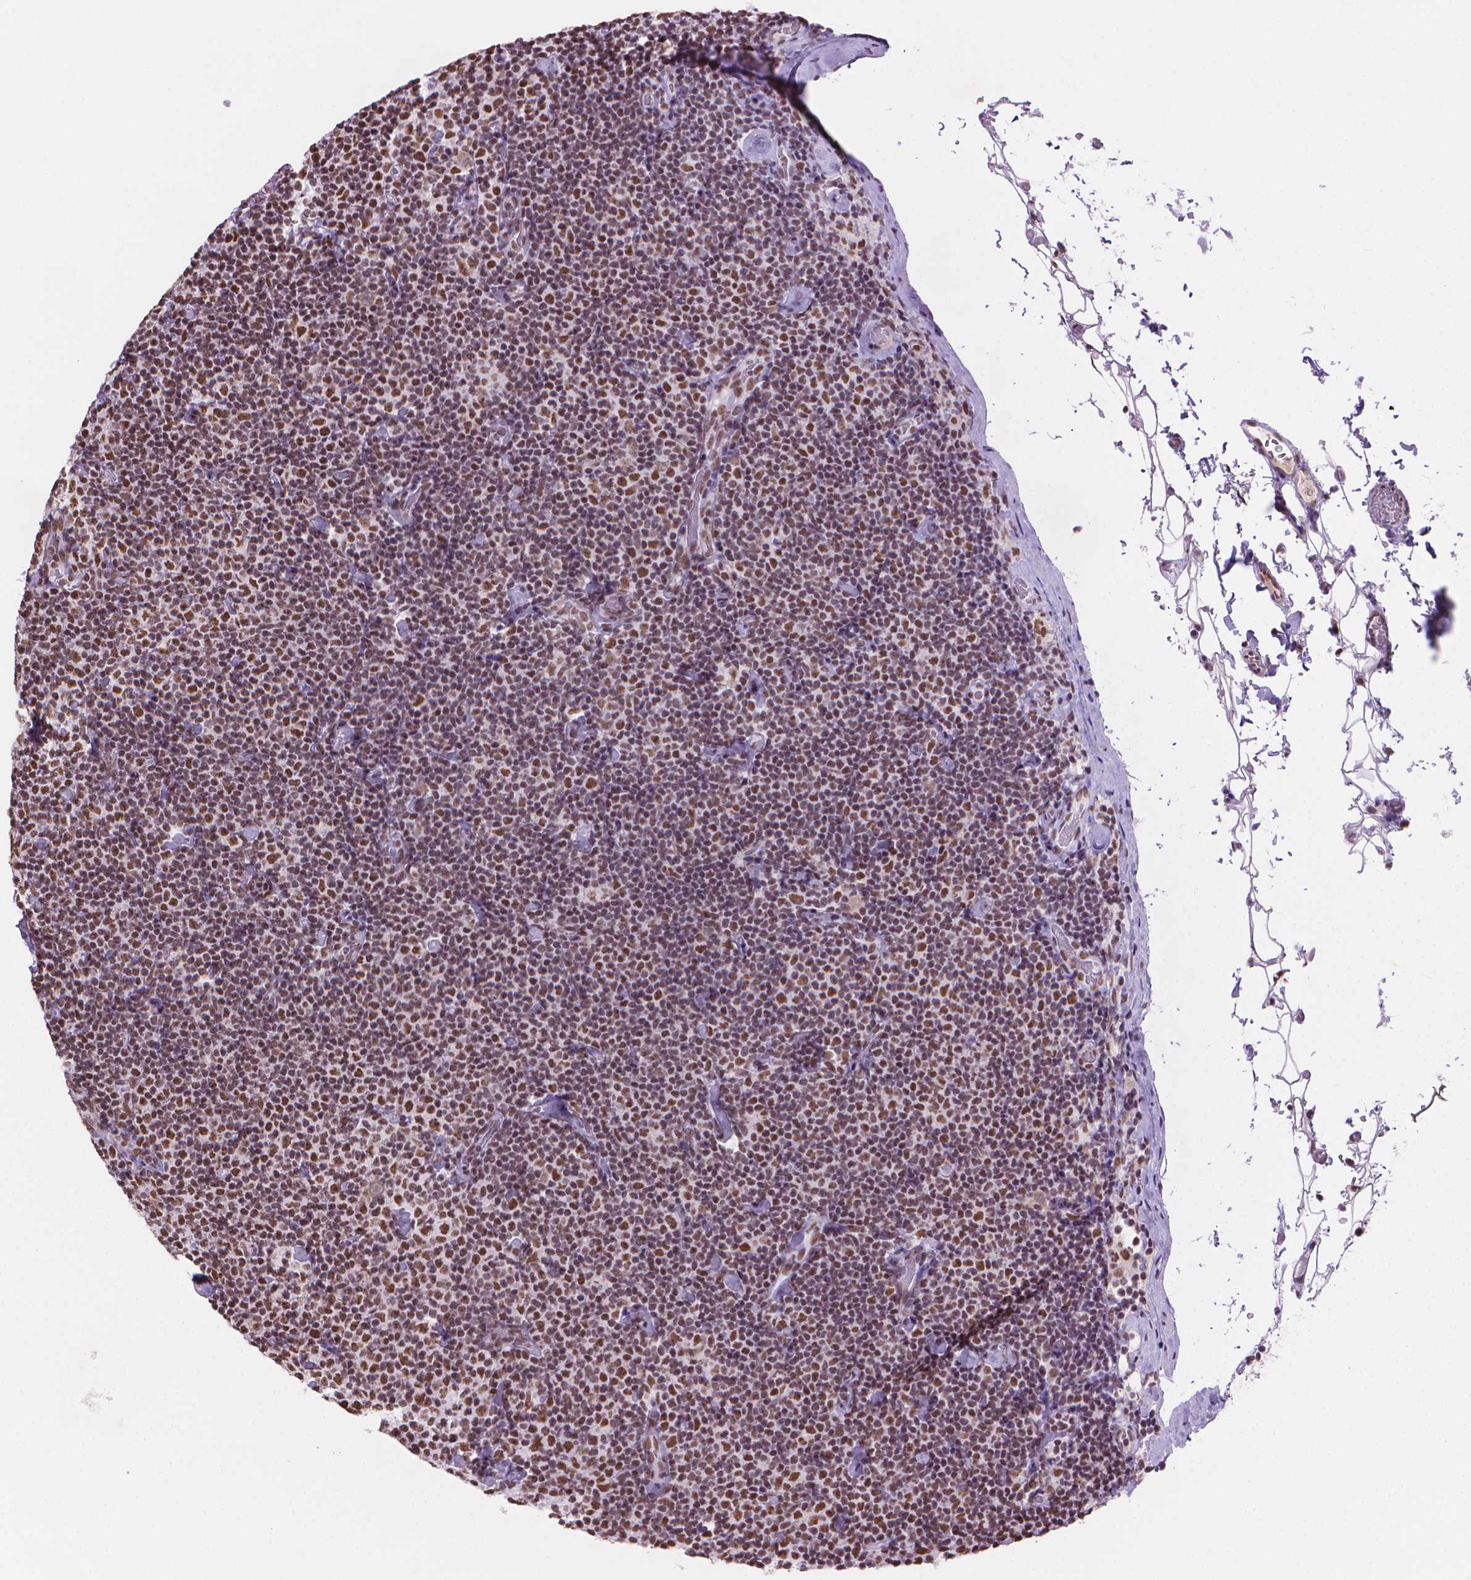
{"staining": {"intensity": "moderate", "quantity": ">75%", "location": "nuclear"}, "tissue": "lymphoma", "cell_type": "Tumor cells", "image_type": "cancer", "snomed": [{"axis": "morphology", "description": "Malignant lymphoma, non-Hodgkin's type, Low grade"}, {"axis": "topography", "description": "Lymph node"}], "caption": "A brown stain labels moderate nuclear staining of a protein in lymphoma tumor cells.", "gene": "RPA4", "patient": {"sex": "male", "age": 81}}